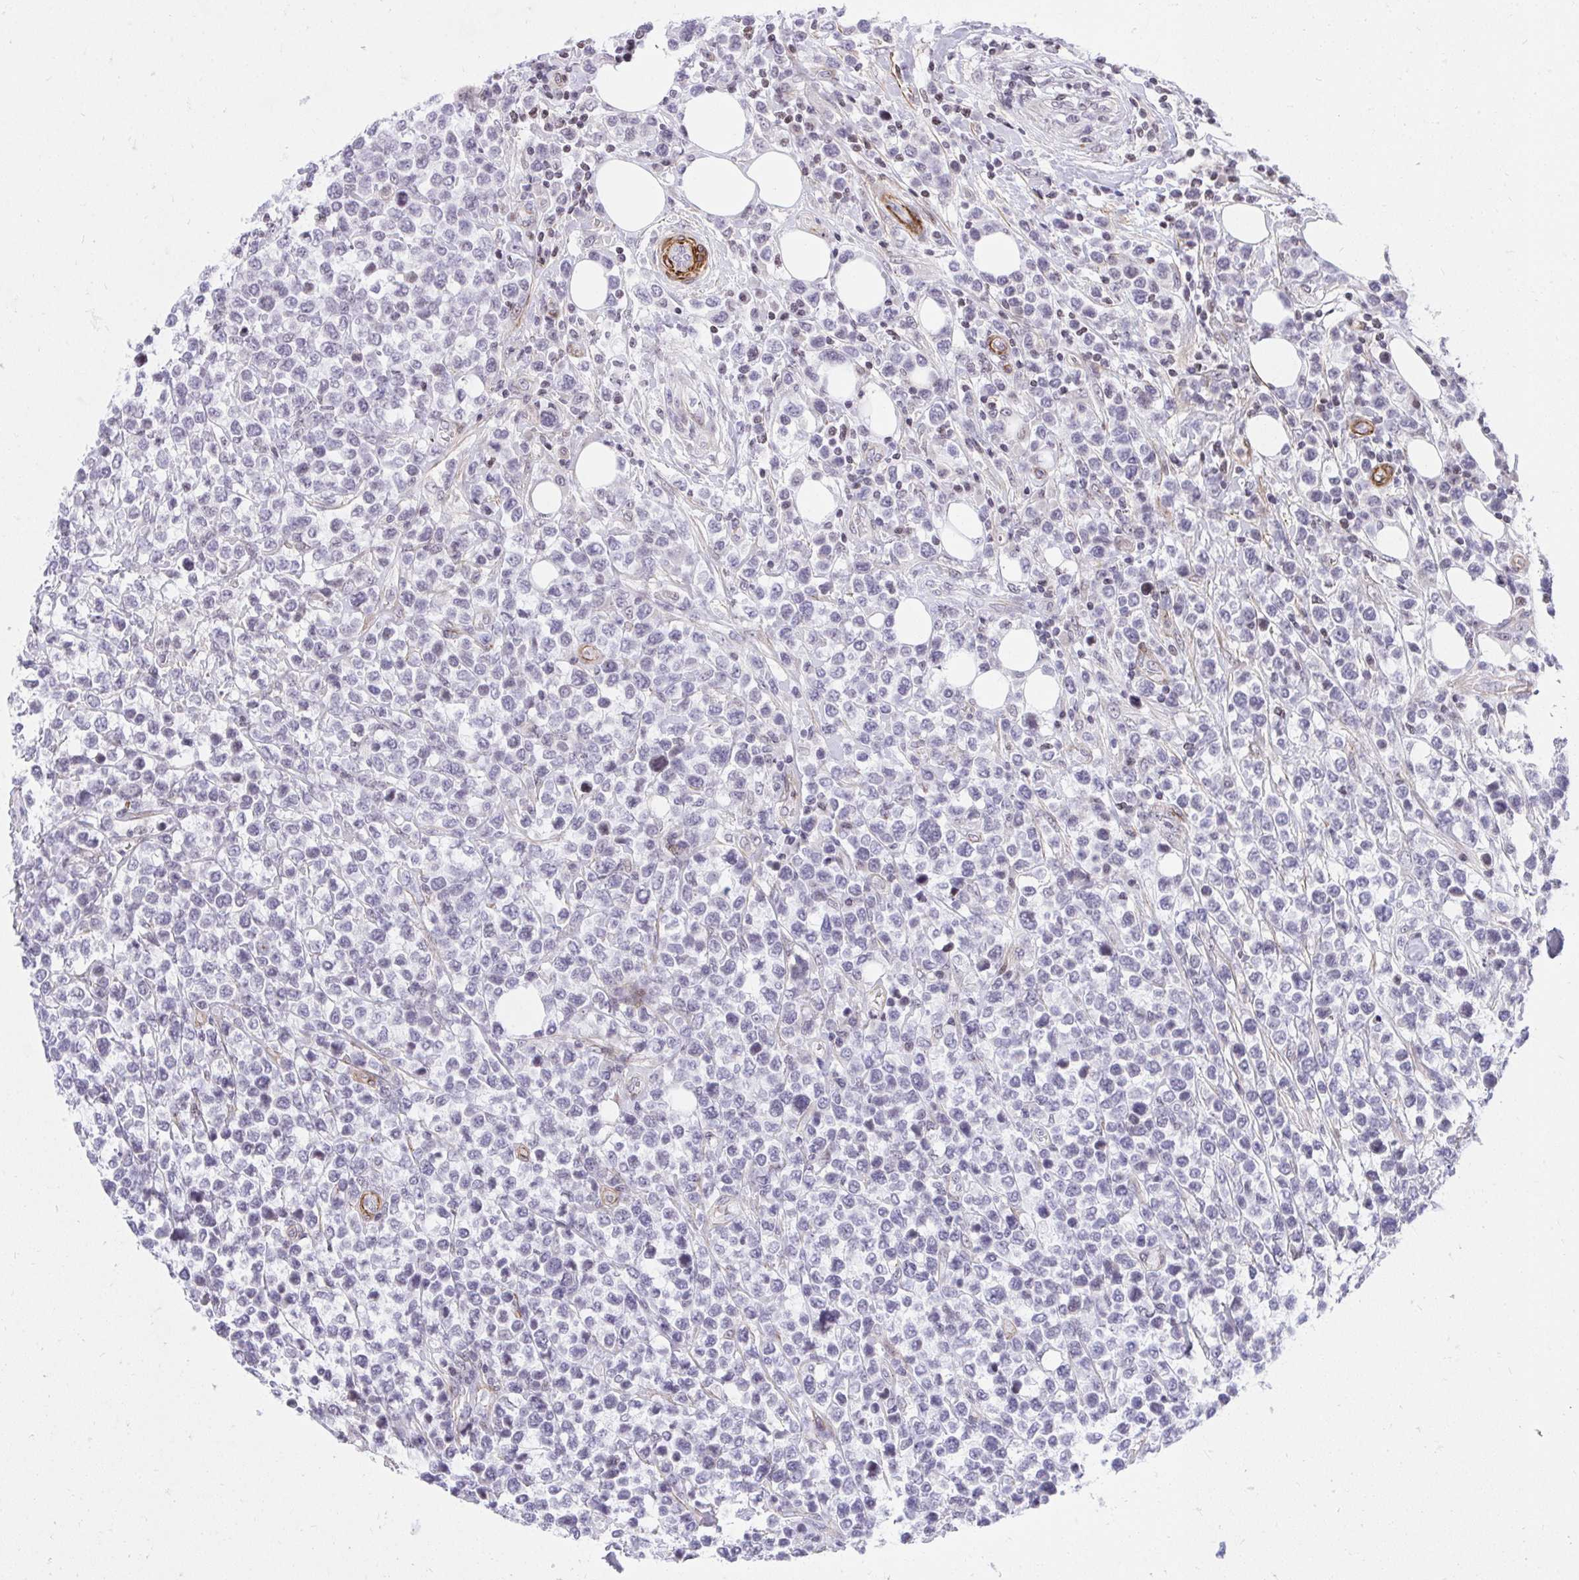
{"staining": {"intensity": "negative", "quantity": "none", "location": "none"}, "tissue": "lymphoma", "cell_type": "Tumor cells", "image_type": "cancer", "snomed": [{"axis": "morphology", "description": "Malignant lymphoma, non-Hodgkin's type, High grade"}, {"axis": "topography", "description": "Soft tissue"}], "caption": "High magnification brightfield microscopy of malignant lymphoma, non-Hodgkin's type (high-grade) stained with DAB (3,3'-diaminobenzidine) (brown) and counterstained with hematoxylin (blue): tumor cells show no significant staining. (DAB (3,3'-diaminobenzidine) IHC, high magnification).", "gene": "KCNN4", "patient": {"sex": "female", "age": 56}}